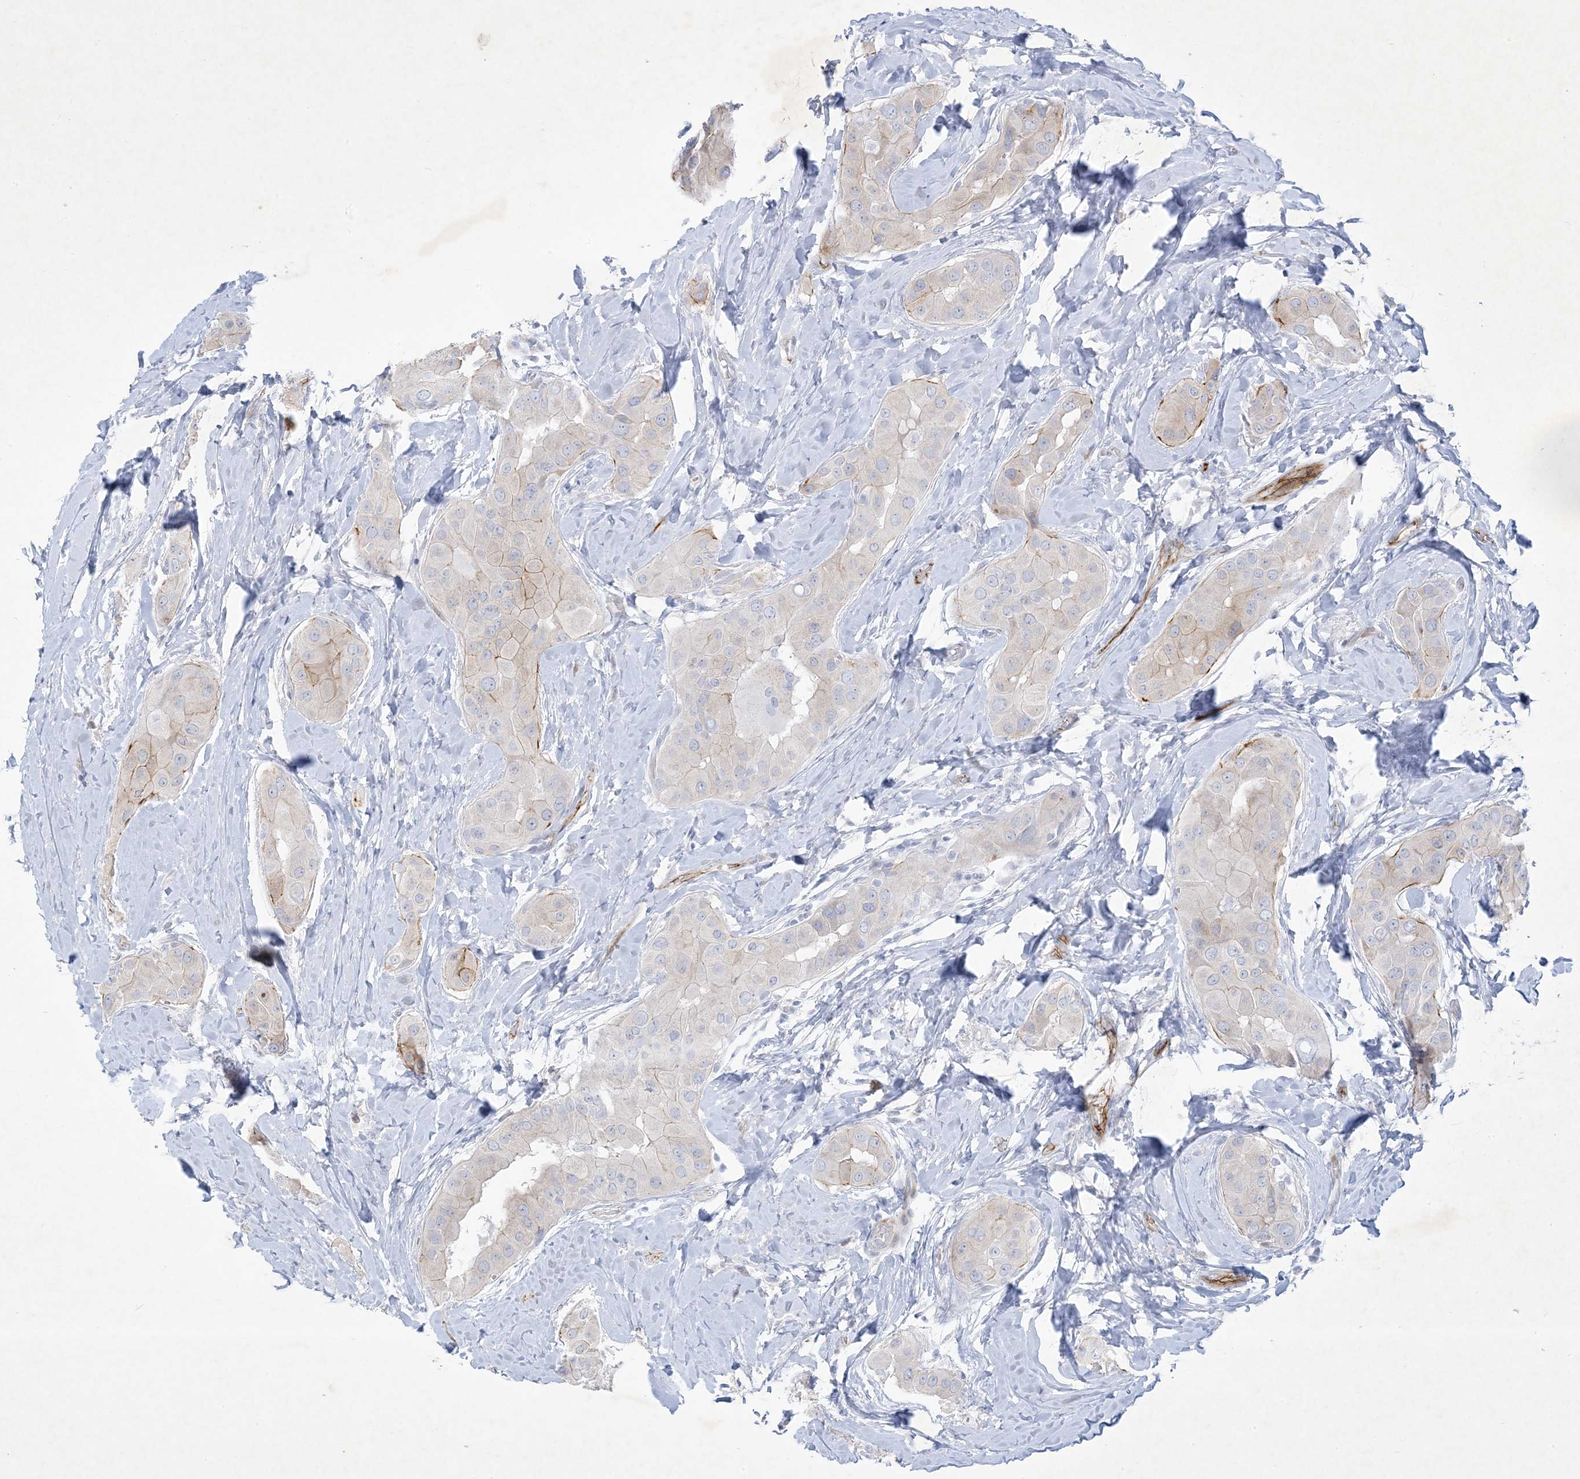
{"staining": {"intensity": "negative", "quantity": "none", "location": "none"}, "tissue": "thyroid cancer", "cell_type": "Tumor cells", "image_type": "cancer", "snomed": [{"axis": "morphology", "description": "Papillary adenocarcinoma, NOS"}, {"axis": "topography", "description": "Thyroid gland"}], "caption": "A photomicrograph of thyroid cancer (papillary adenocarcinoma) stained for a protein demonstrates no brown staining in tumor cells.", "gene": "B3GNT7", "patient": {"sex": "male", "age": 33}}